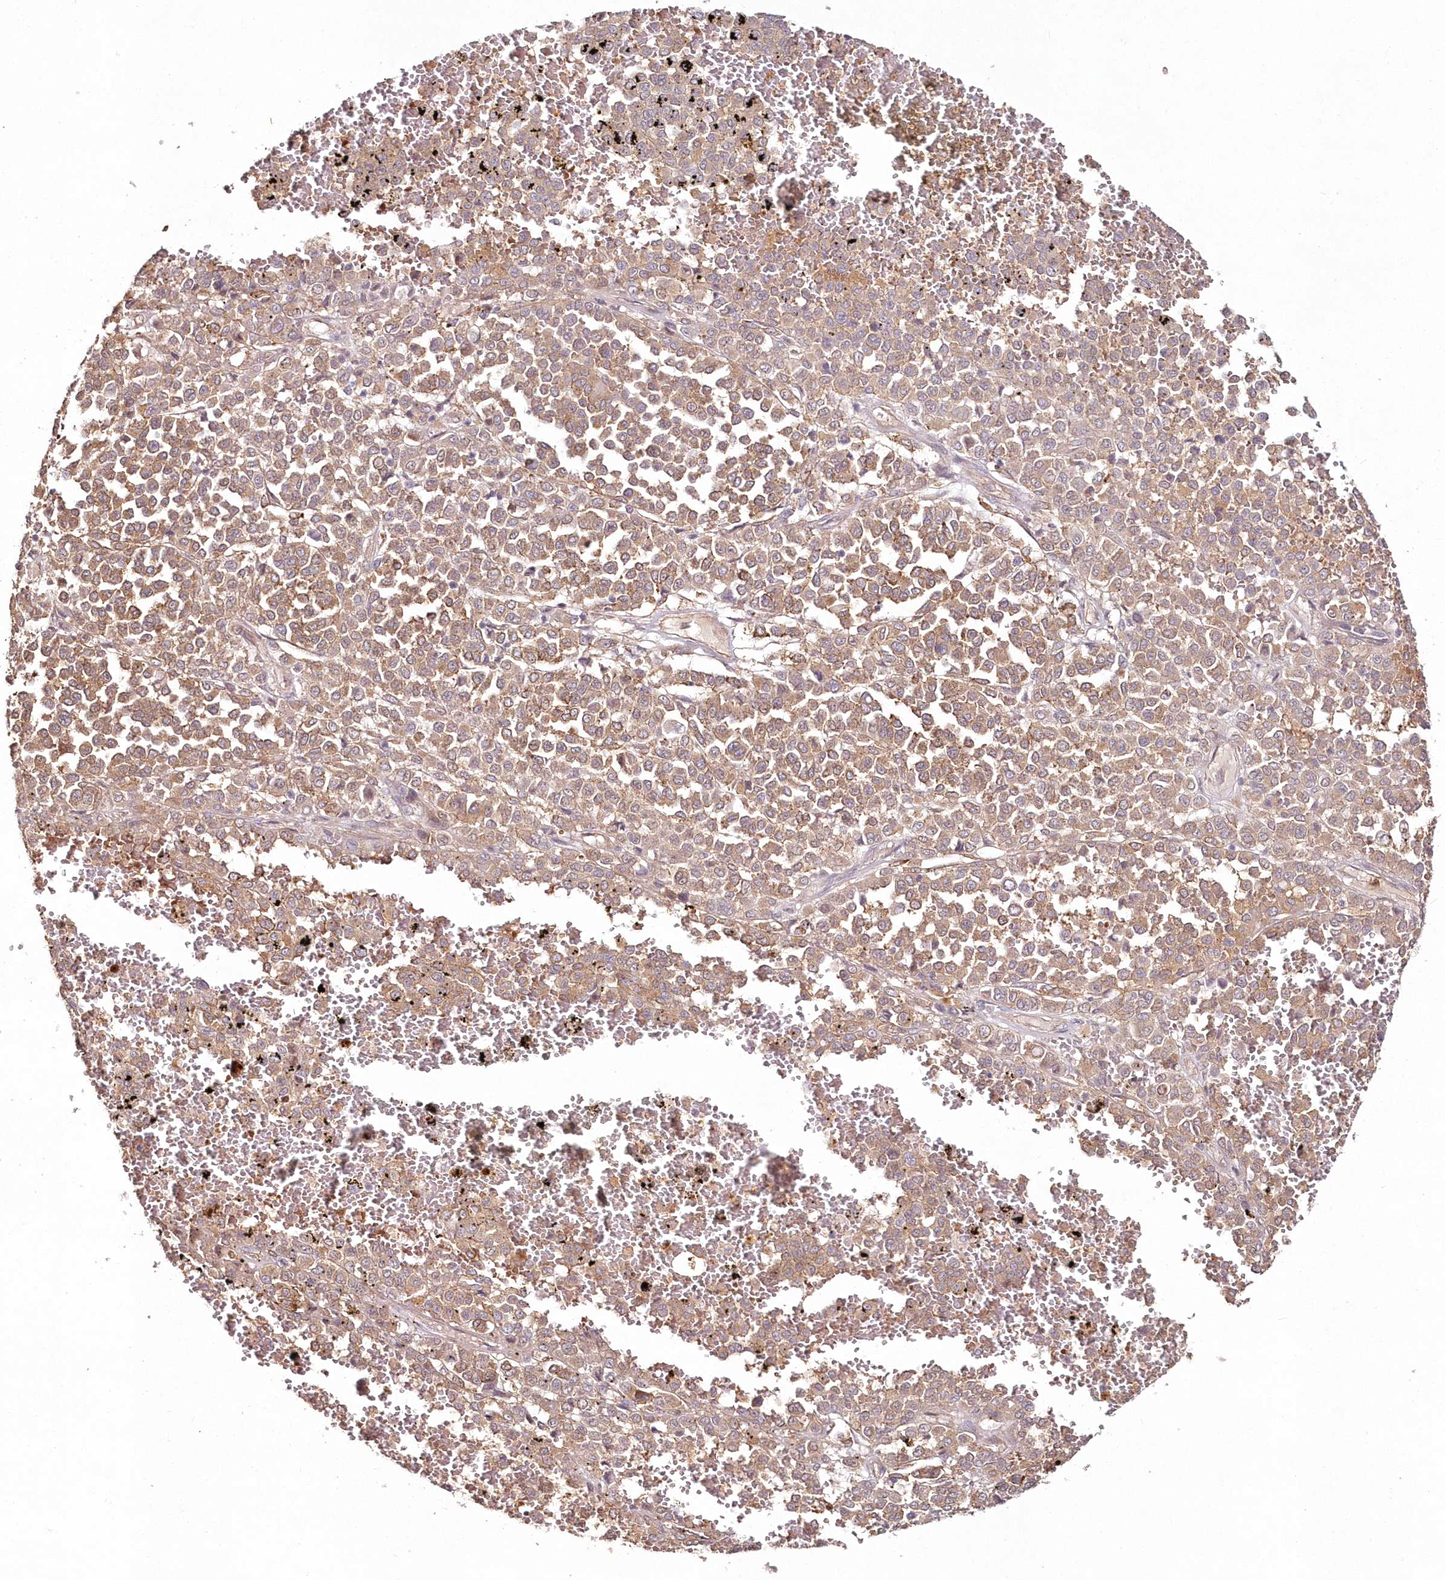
{"staining": {"intensity": "moderate", "quantity": ">75%", "location": "cytoplasmic/membranous"}, "tissue": "melanoma", "cell_type": "Tumor cells", "image_type": "cancer", "snomed": [{"axis": "morphology", "description": "Malignant melanoma, Metastatic site"}, {"axis": "topography", "description": "Pancreas"}], "caption": "Human malignant melanoma (metastatic site) stained for a protein (brown) displays moderate cytoplasmic/membranous positive expression in approximately >75% of tumor cells.", "gene": "HYCC2", "patient": {"sex": "female", "age": 30}}